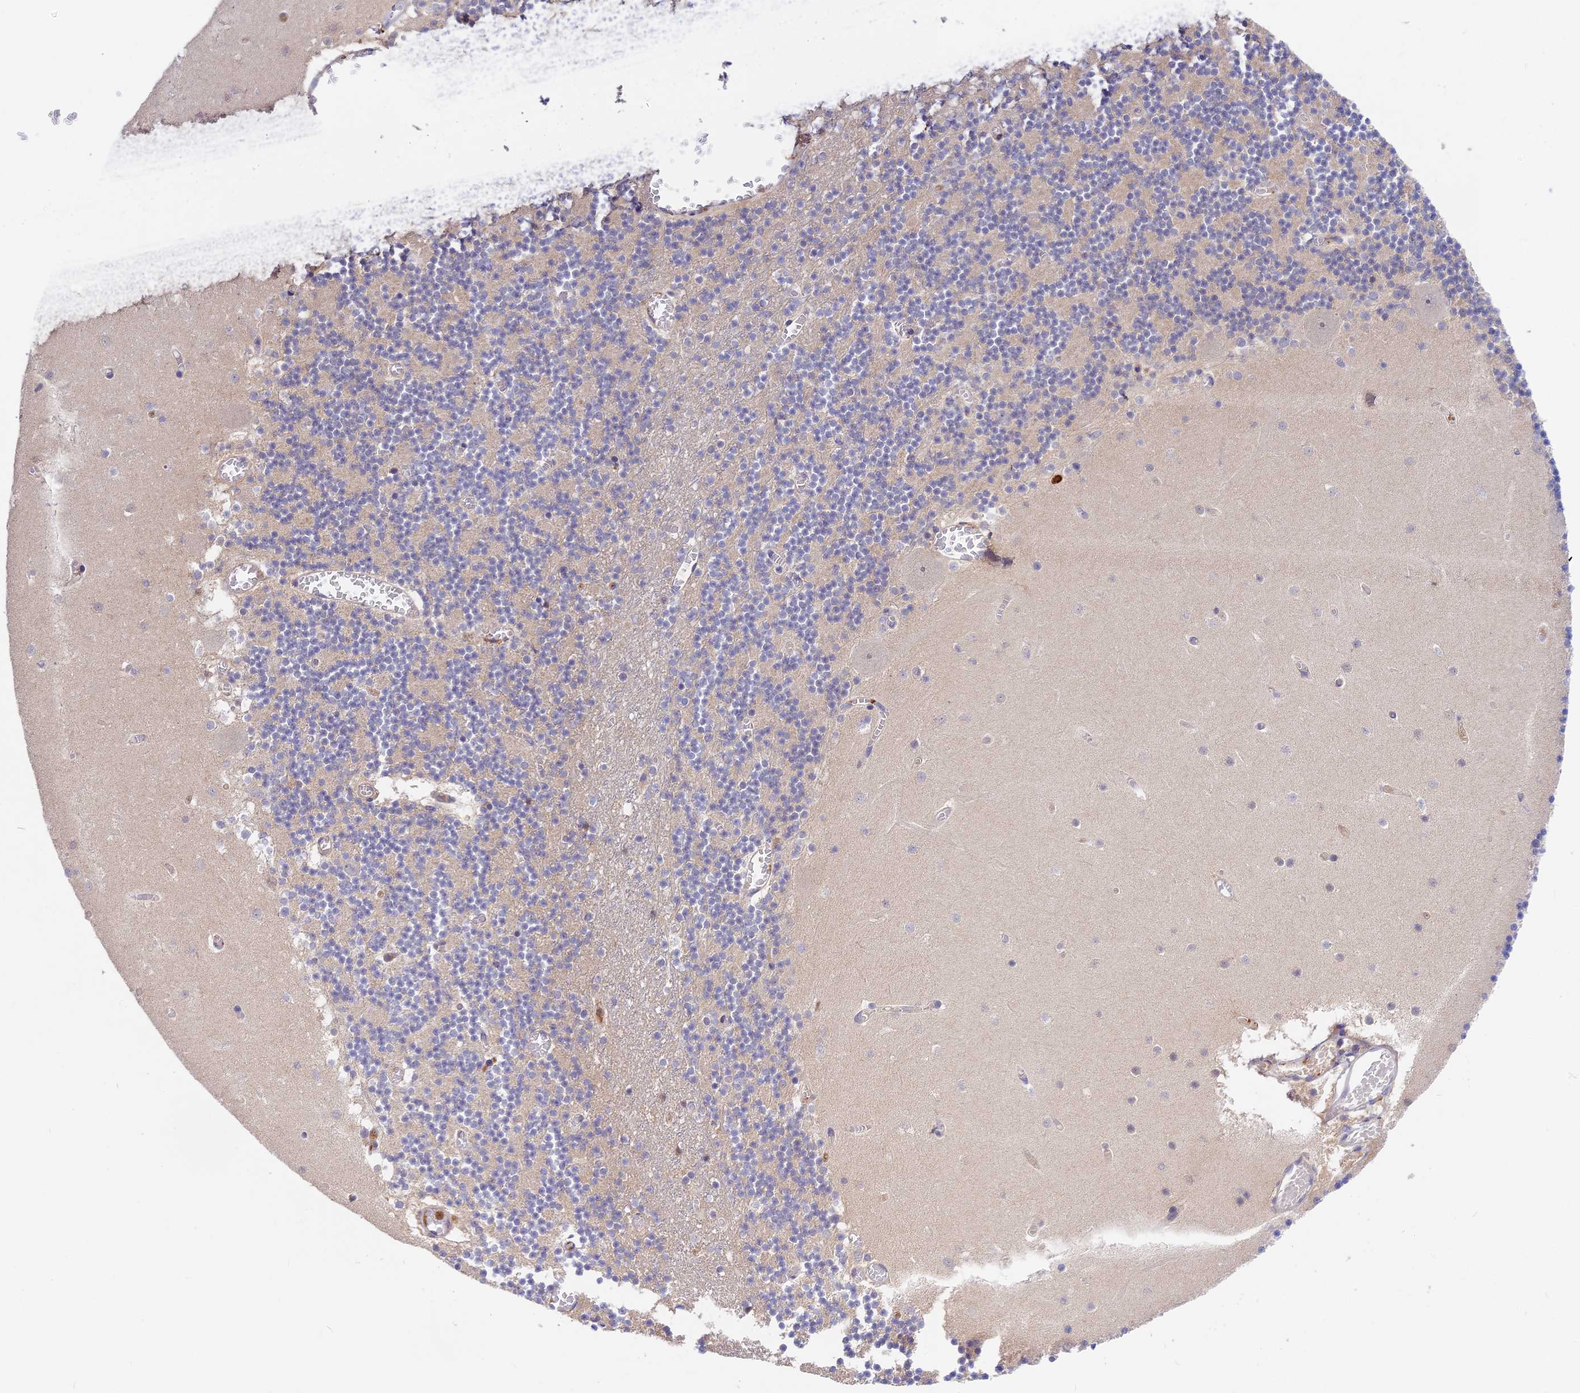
{"staining": {"intensity": "negative", "quantity": "none", "location": "none"}, "tissue": "cerebellum", "cell_type": "Cells in granular layer", "image_type": "normal", "snomed": [{"axis": "morphology", "description": "Normal tissue, NOS"}, {"axis": "topography", "description": "Cerebellum"}], "caption": "DAB immunohistochemical staining of normal human cerebellum demonstrates no significant staining in cells in granular layer. (Stains: DAB immunohistochemistry with hematoxylin counter stain, Microscopy: brightfield microscopy at high magnification).", "gene": "ADGRD1", "patient": {"sex": "female", "age": 28}}